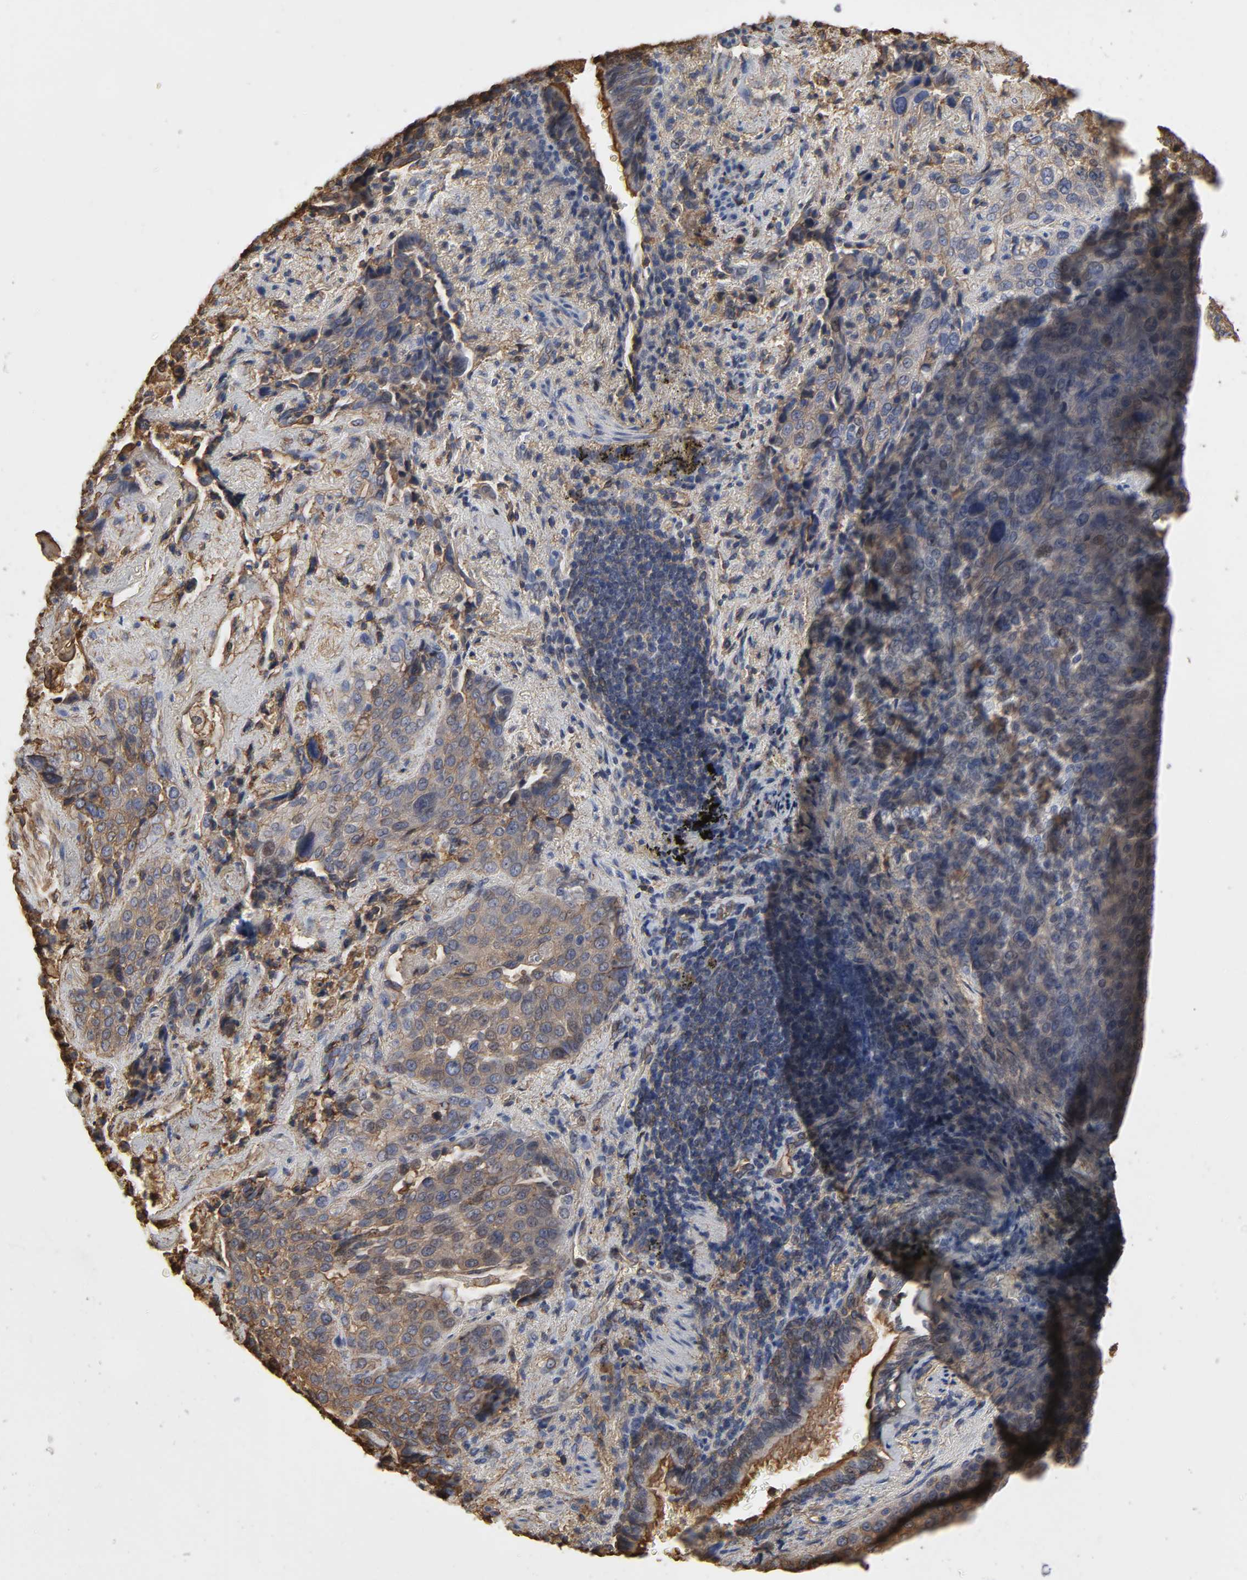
{"staining": {"intensity": "weak", "quantity": "<25%", "location": "cytoplasmic/membranous,nuclear"}, "tissue": "lung cancer", "cell_type": "Tumor cells", "image_type": "cancer", "snomed": [{"axis": "morphology", "description": "Squamous cell carcinoma, NOS"}, {"axis": "topography", "description": "Lung"}], "caption": "Immunohistochemistry (IHC) histopathology image of neoplastic tissue: lung cancer (squamous cell carcinoma) stained with DAB (3,3'-diaminobenzidine) demonstrates no significant protein staining in tumor cells. (DAB immunohistochemistry (IHC) visualized using brightfield microscopy, high magnification).", "gene": "ANXA2", "patient": {"sex": "male", "age": 54}}